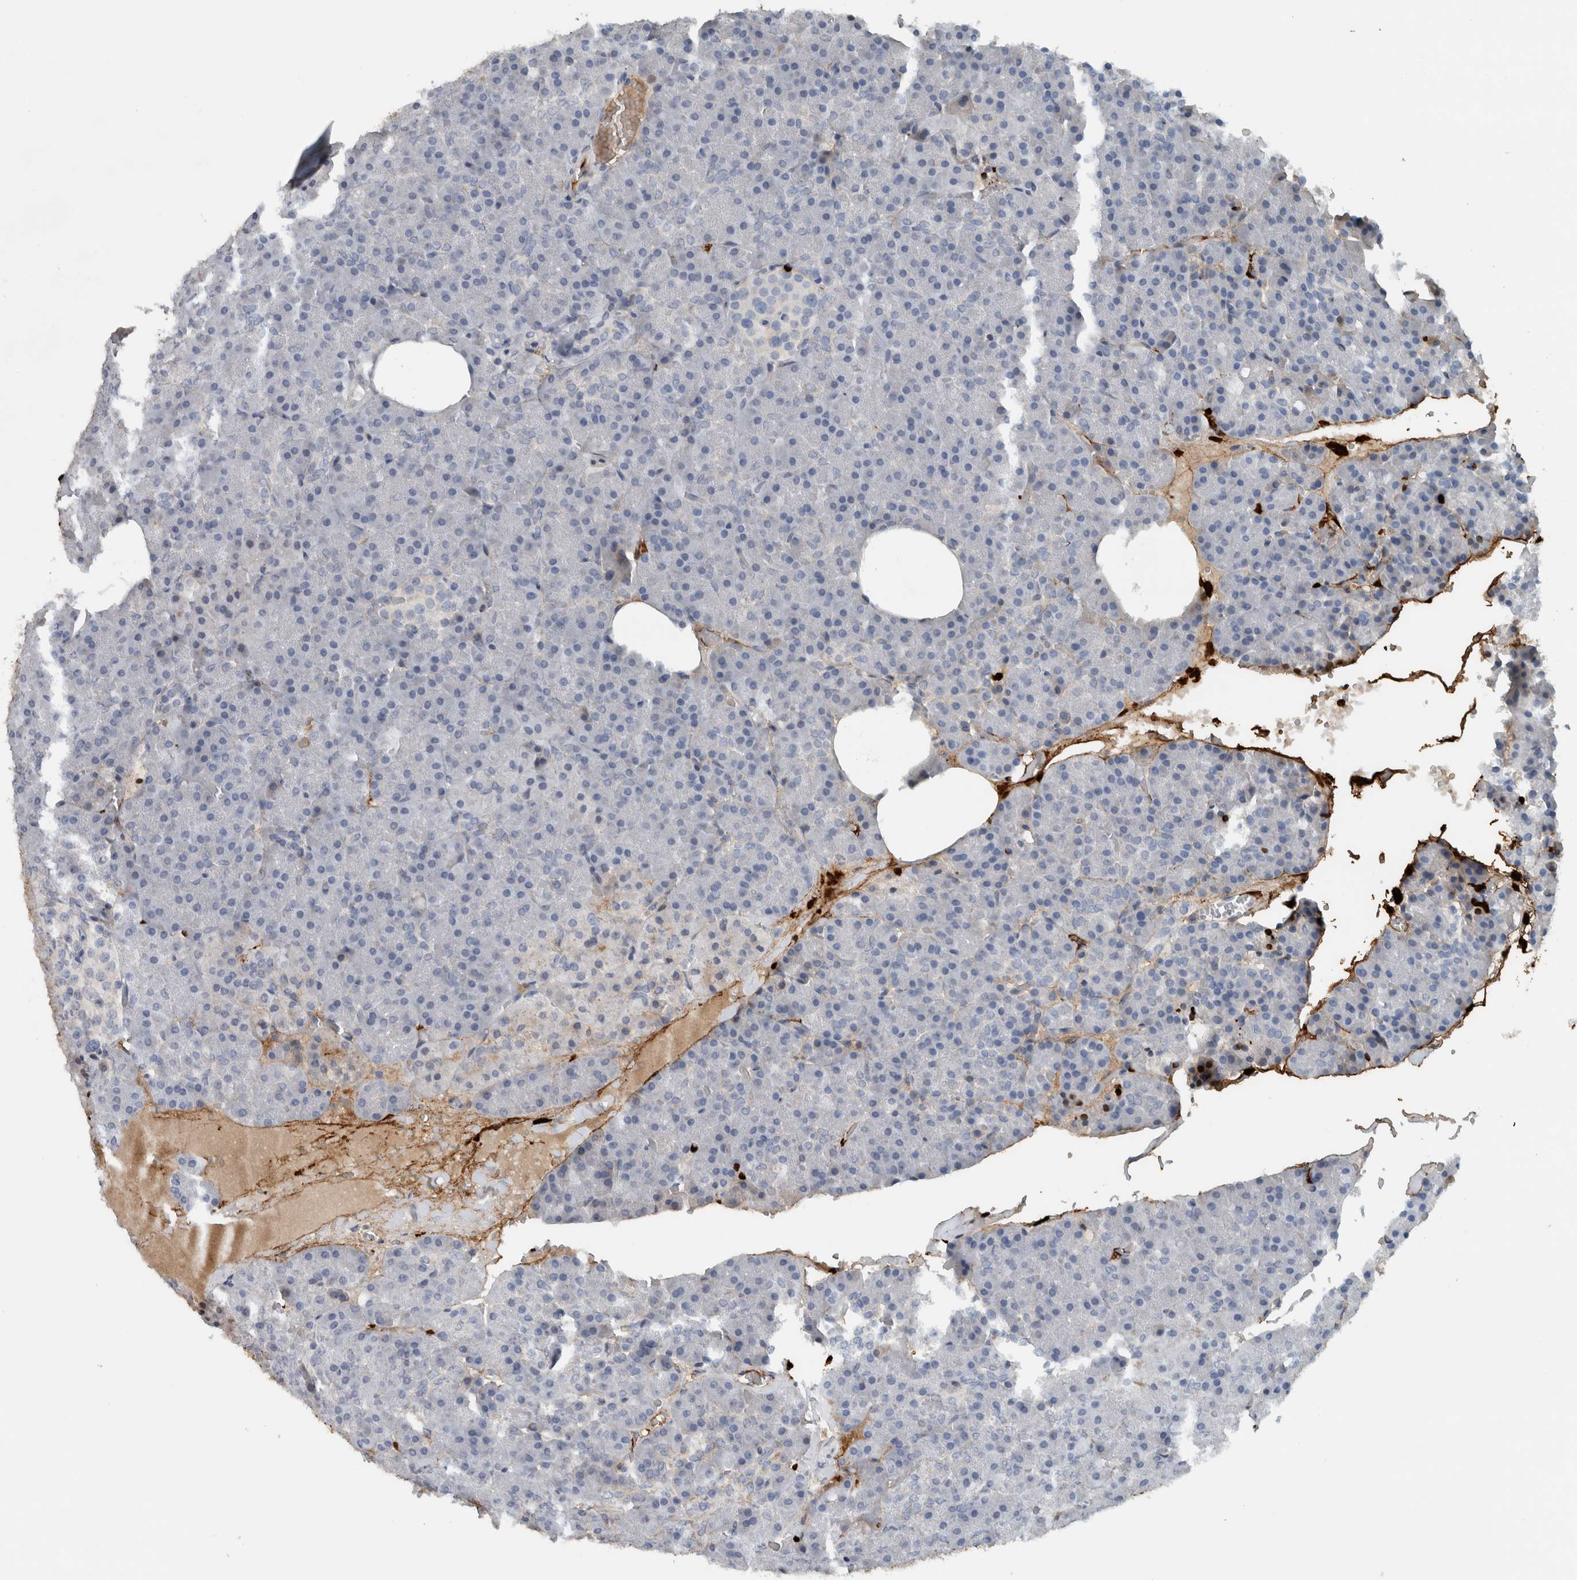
{"staining": {"intensity": "negative", "quantity": "none", "location": "none"}, "tissue": "pancreas", "cell_type": "Exocrine glandular cells", "image_type": "normal", "snomed": [{"axis": "morphology", "description": "Normal tissue, NOS"}, {"axis": "morphology", "description": "Carcinoid, malignant, NOS"}, {"axis": "topography", "description": "Pancreas"}], "caption": "Immunohistochemical staining of benign pancreas demonstrates no significant positivity in exocrine glandular cells. (DAB immunohistochemistry (IHC), high magnification).", "gene": "FN1", "patient": {"sex": "female", "age": 35}}